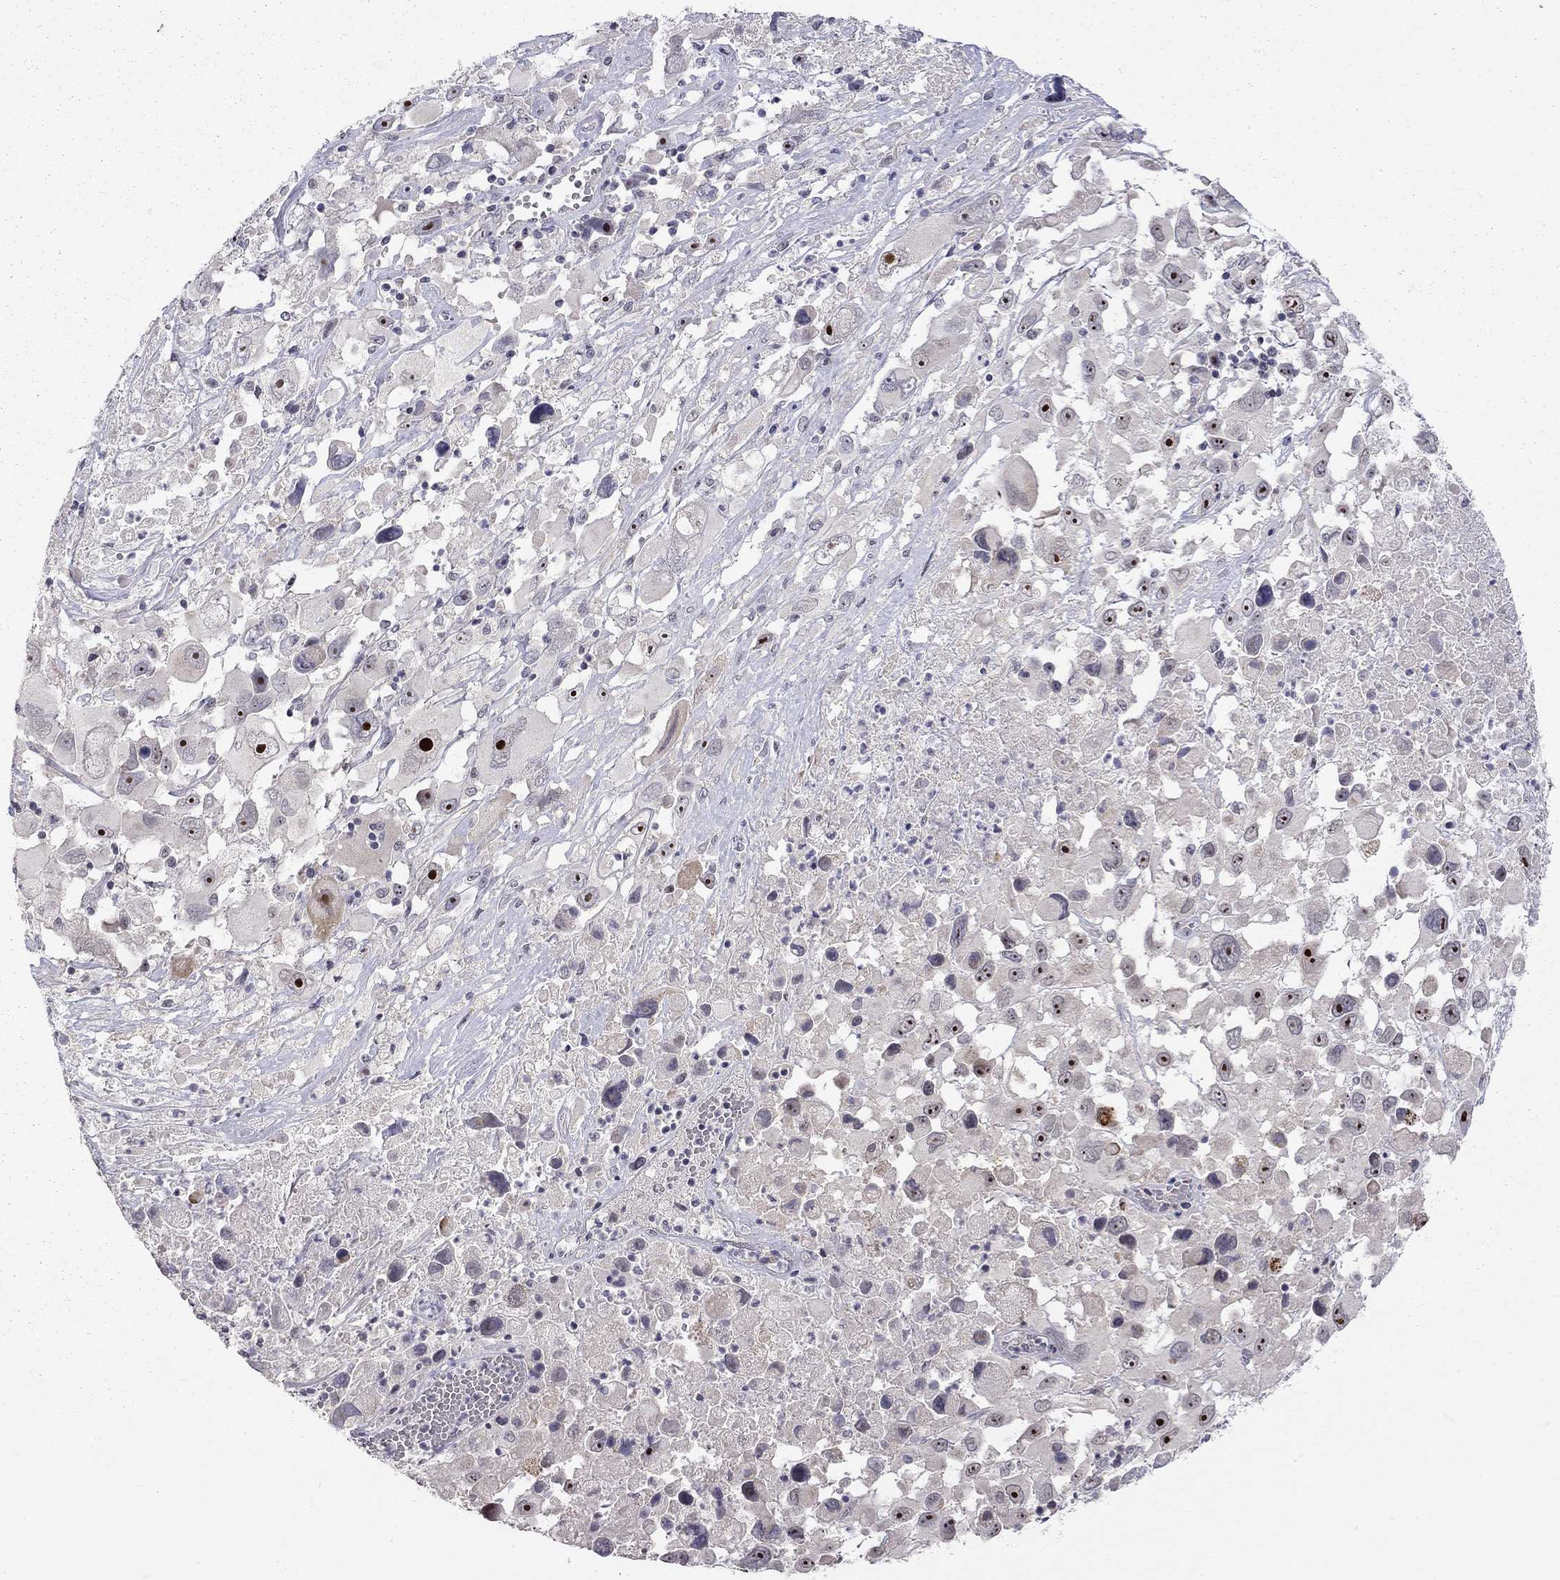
{"staining": {"intensity": "strong", "quantity": "<25%", "location": "nuclear"}, "tissue": "melanoma", "cell_type": "Tumor cells", "image_type": "cancer", "snomed": [{"axis": "morphology", "description": "Malignant melanoma, Metastatic site"}, {"axis": "topography", "description": "Soft tissue"}], "caption": "IHC (DAB) staining of human melanoma demonstrates strong nuclear protein positivity in about <25% of tumor cells. (Stains: DAB in brown, nuclei in blue, Microscopy: brightfield microscopy at high magnification).", "gene": "STXBP6", "patient": {"sex": "male", "age": 50}}